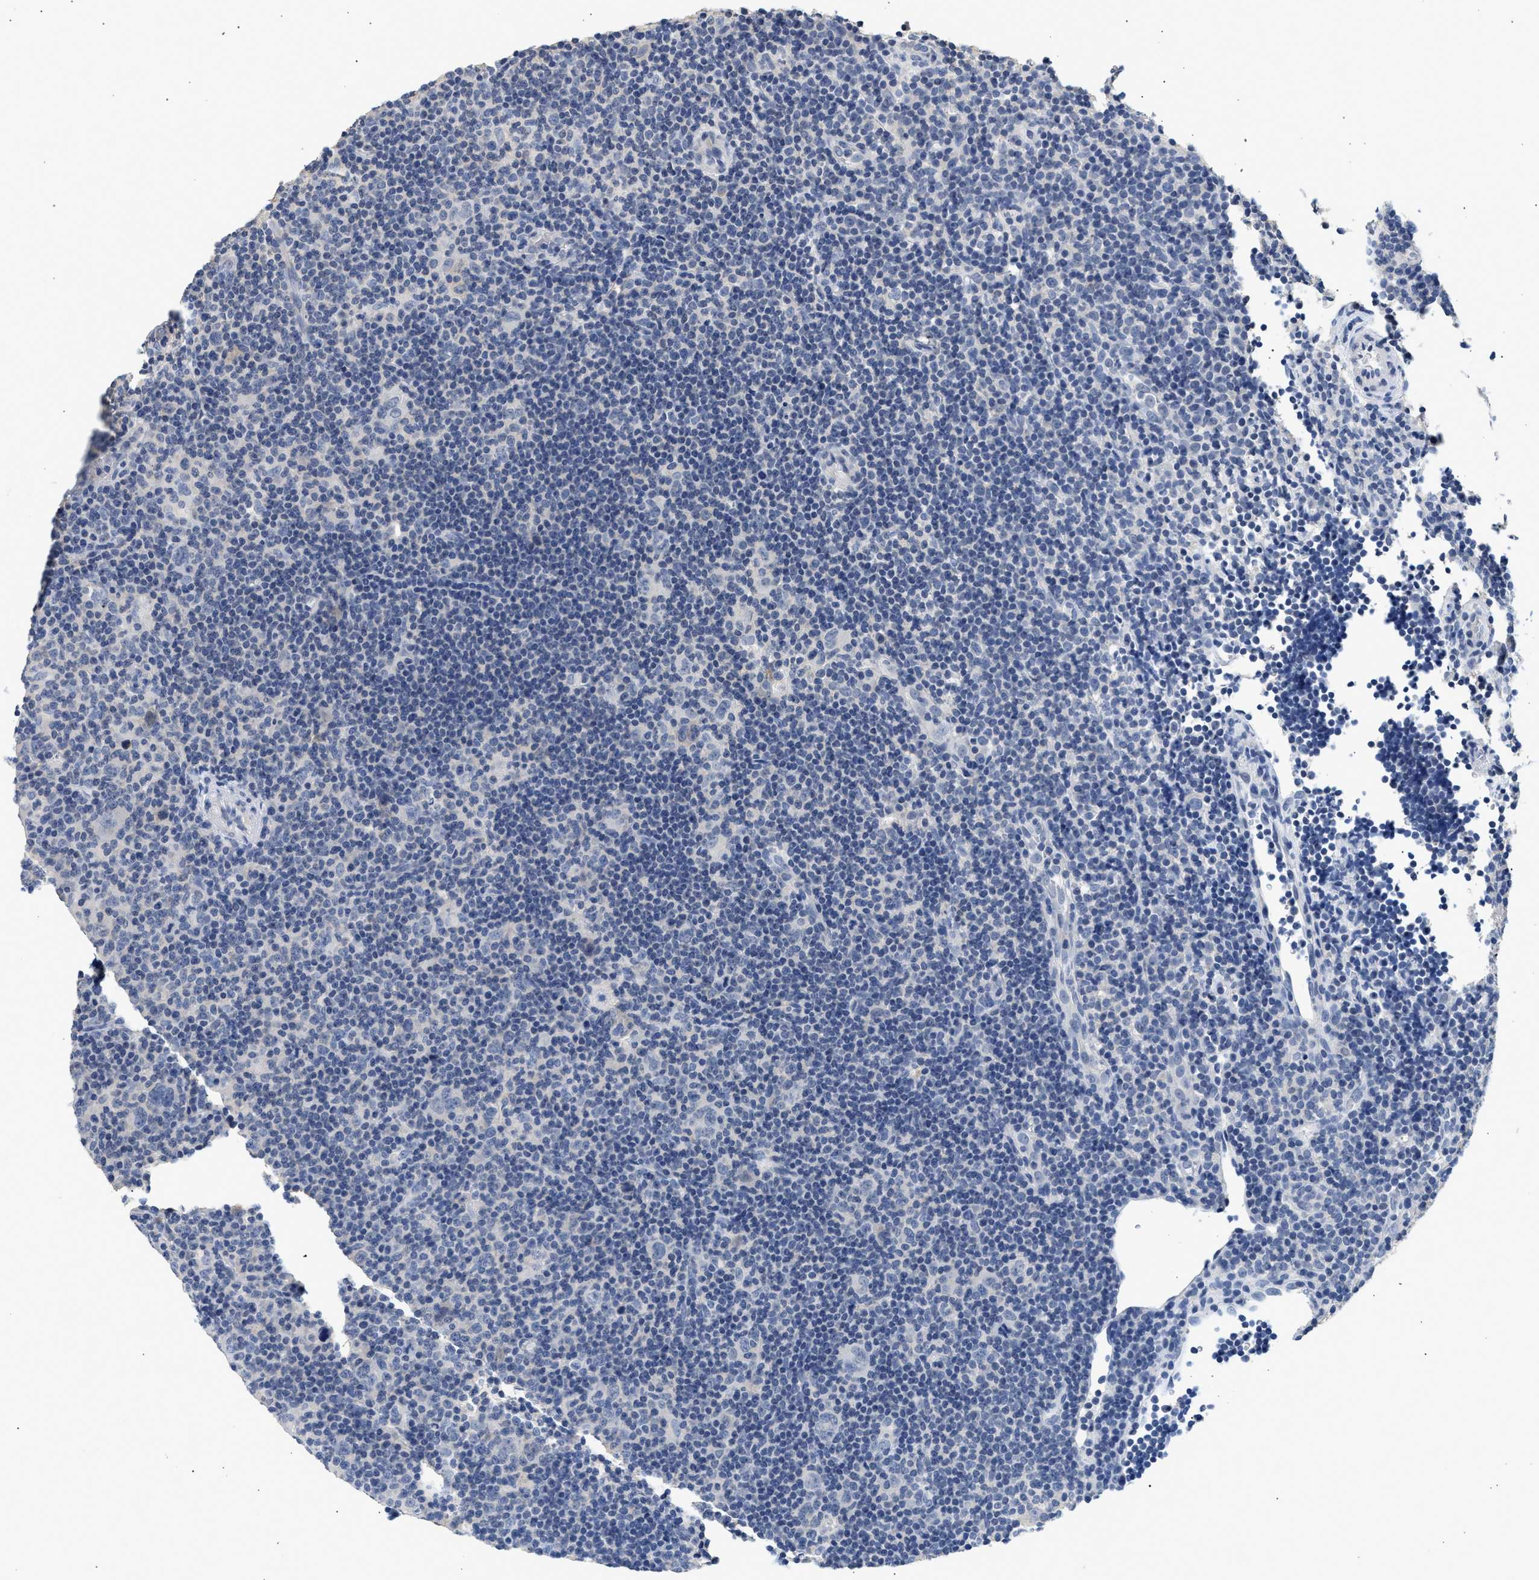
{"staining": {"intensity": "negative", "quantity": "none", "location": "none"}, "tissue": "lymphoma", "cell_type": "Tumor cells", "image_type": "cancer", "snomed": [{"axis": "morphology", "description": "Hodgkin's disease, NOS"}, {"axis": "topography", "description": "Lymph node"}], "caption": "Tumor cells show no significant protein staining in Hodgkin's disease.", "gene": "PPM1L", "patient": {"sex": "female", "age": 57}}